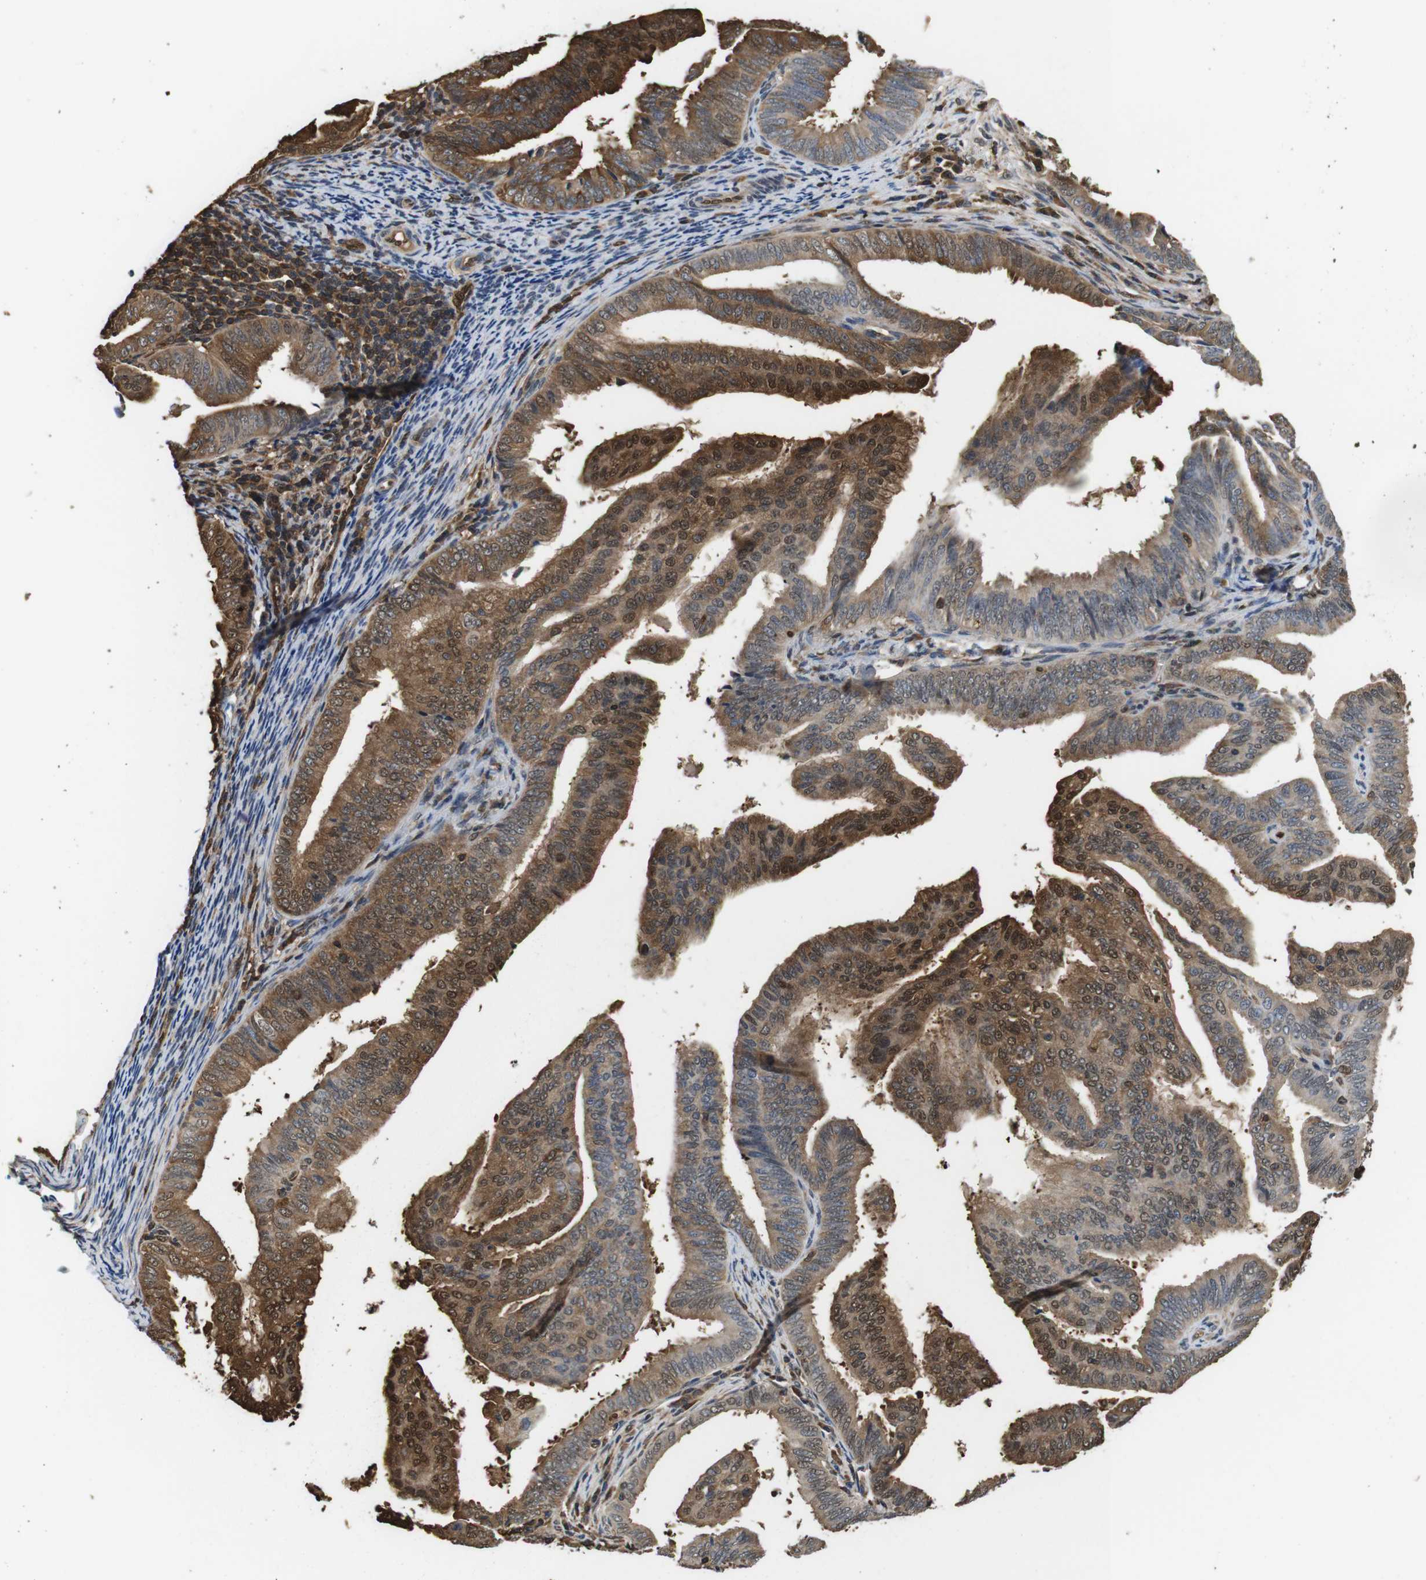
{"staining": {"intensity": "moderate", "quantity": ">75%", "location": "cytoplasmic/membranous,nuclear"}, "tissue": "endometrial cancer", "cell_type": "Tumor cells", "image_type": "cancer", "snomed": [{"axis": "morphology", "description": "Adenocarcinoma, NOS"}, {"axis": "topography", "description": "Endometrium"}], "caption": "Endometrial adenocarcinoma stained for a protein displays moderate cytoplasmic/membranous and nuclear positivity in tumor cells.", "gene": "LDHA", "patient": {"sex": "female", "age": 58}}